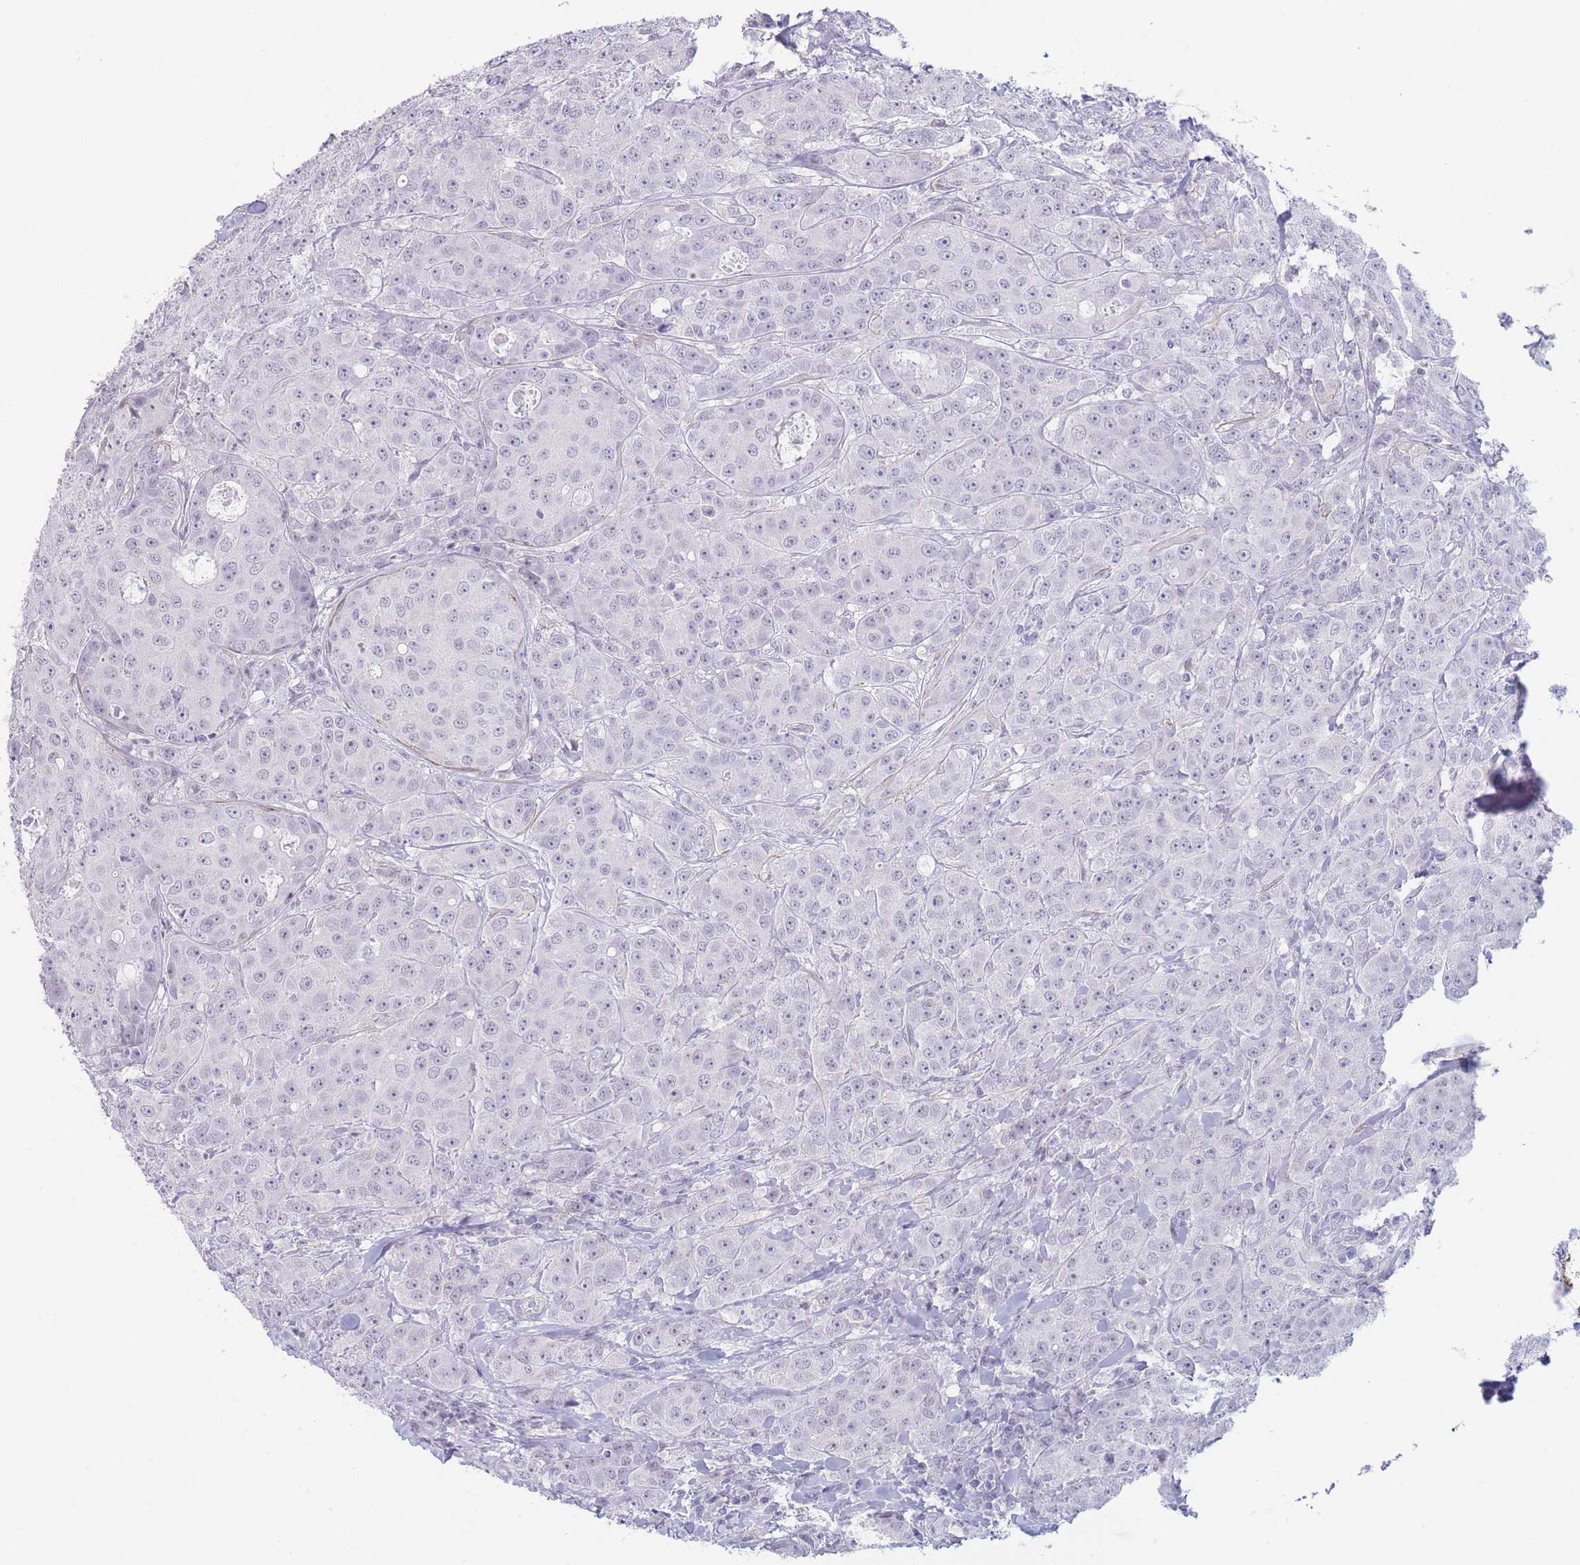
{"staining": {"intensity": "negative", "quantity": "none", "location": "none"}, "tissue": "breast cancer", "cell_type": "Tumor cells", "image_type": "cancer", "snomed": [{"axis": "morphology", "description": "Duct carcinoma"}, {"axis": "topography", "description": "Breast"}], "caption": "Immunohistochemistry (IHC) of human breast cancer (invasive ductal carcinoma) reveals no staining in tumor cells.", "gene": "ASAP3", "patient": {"sex": "female", "age": 43}}